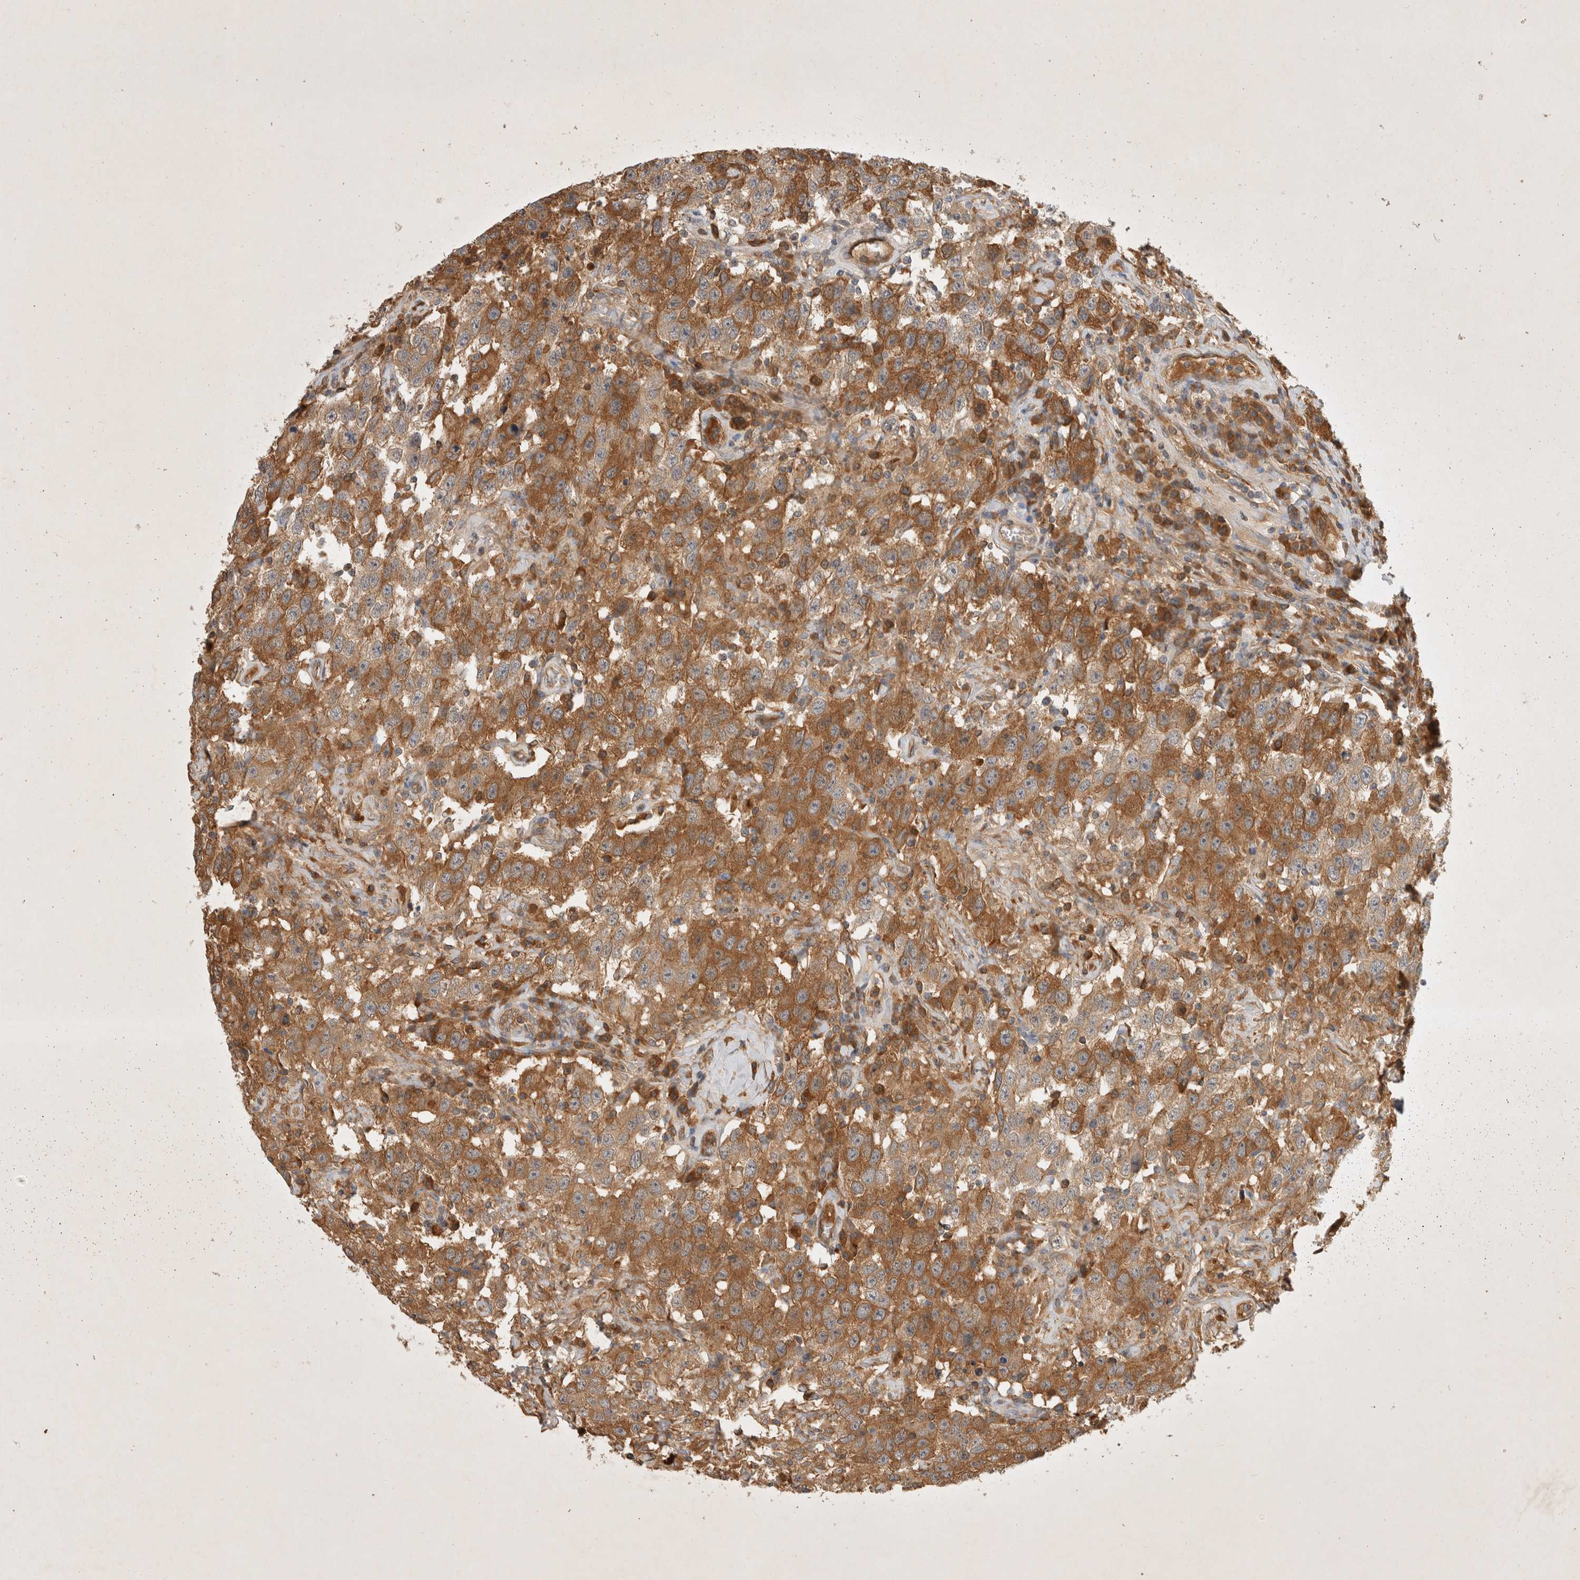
{"staining": {"intensity": "moderate", "quantity": ">75%", "location": "cytoplasmic/membranous"}, "tissue": "testis cancer", "cell_type": "Tumor cells", "image_type": "cancer", "snomed": [{"axis": "morphology", "description": "Seminoma, NOS"}, {"axis": "topography", "description": "Testis"}], "caption": "Testis cancer (seminoma) stained with a brown dye demonstrates moderate cytoplasmic/membranous positive expression in approximately >75% of tumor cells.", "gene": "YES1", "patient": {"sex": "male", "age": 41}}